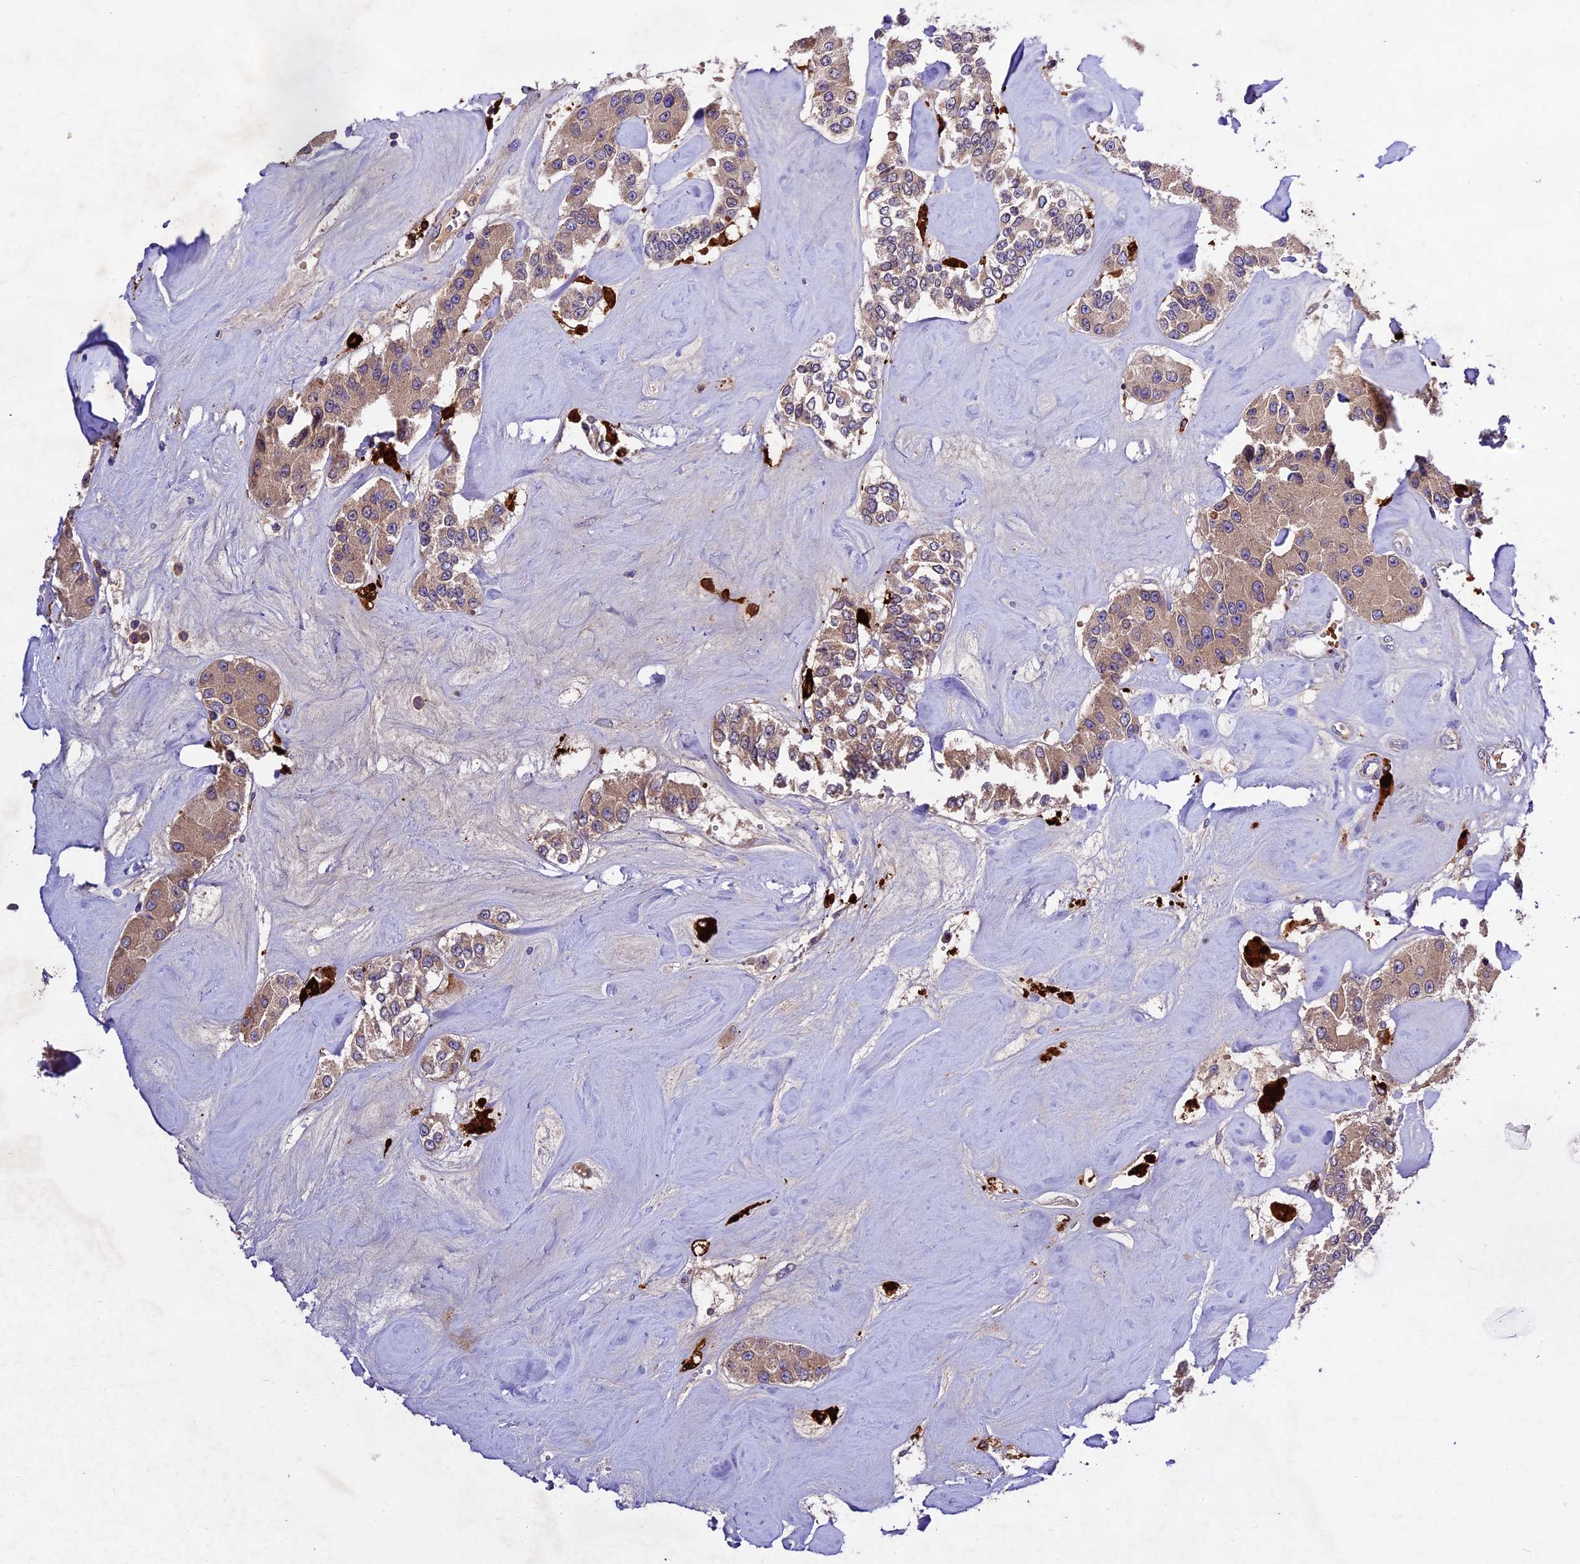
{"staining": {"intensity": "weak", "quantity": ">75%", "location": "cytoplasmic/membranous"}, "tissue": "carcinoid", "cell_type": "Tumor cells", "image_type": "cancer", "snomed": [{"axis": "morphology", "description": "Carcinoid, malignant, NOS"}, {"axis": "topography", "description": "Pancreas"}], "caption": "Human carcinoid stained with a brown dye shows weak cytoplasmic/membranous positive positivity in about >75% of tumor cells.", "gene": "CILP2", "patient": {"sex": "male", "age": 41}}